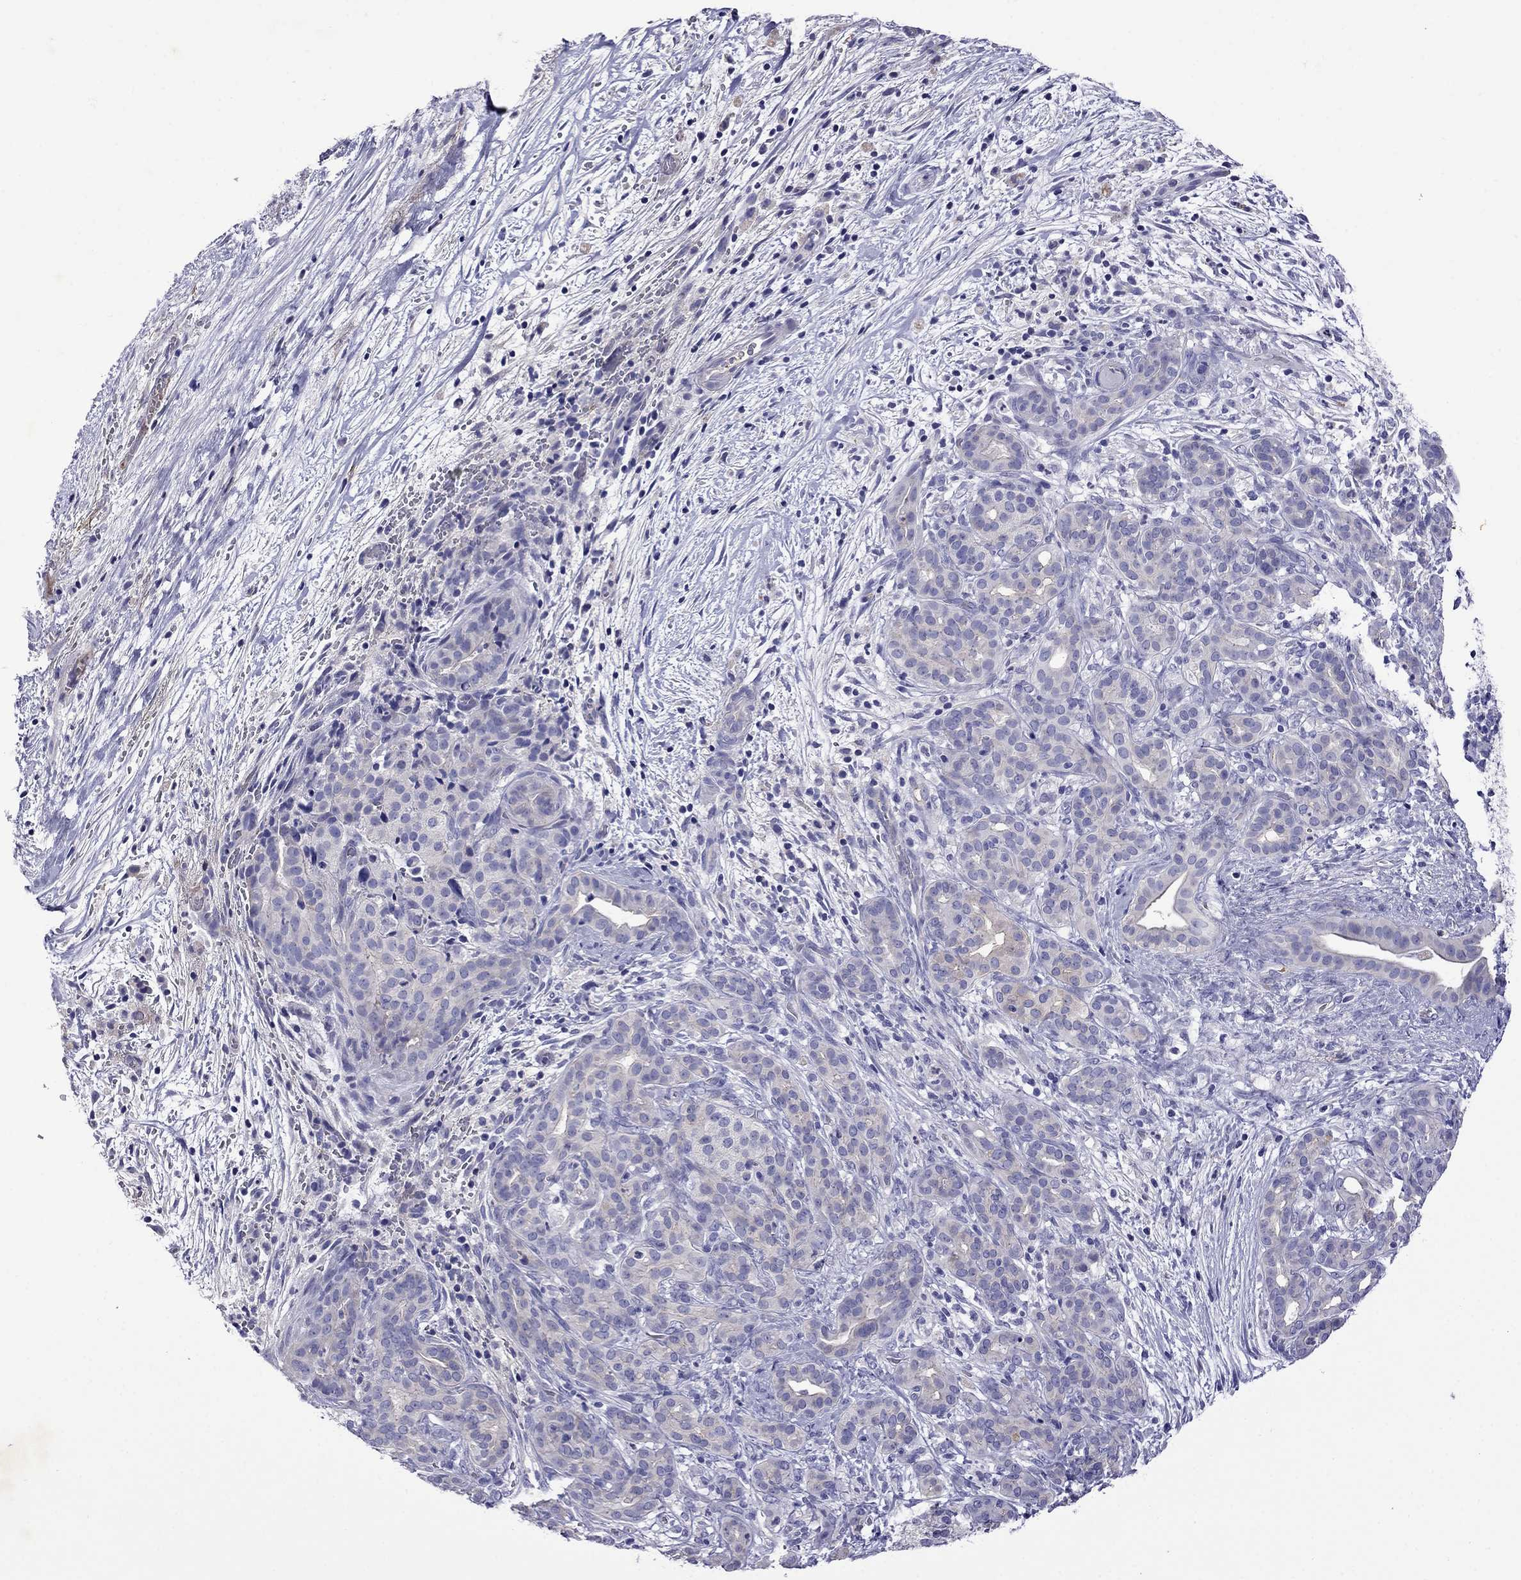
{"staining": {"intensity": "negative", "quantity": "none", "location": "none"}, "tissue": "pancreatic cancer", "cell_type": "Tumor cells", "image_type": "cancer", "snomed": [{"axis": "morphology", "description": "Adenocarcinoma, NOS"}, {"axis": "topography", "description": "Pancreas"}], "caption": "A high-resolution image shows immunohistochemistry (IHC) staining of pancreatic adenocarcinoma, which displays no significant expression in tumor cells. (Stains: DAB immunohistochemistry with hematoxylin counter stain, Microscopy: brightfield microscopy at high magnification).", "gene": "STAR", "patient": {"sex": "male", "age": 44}}